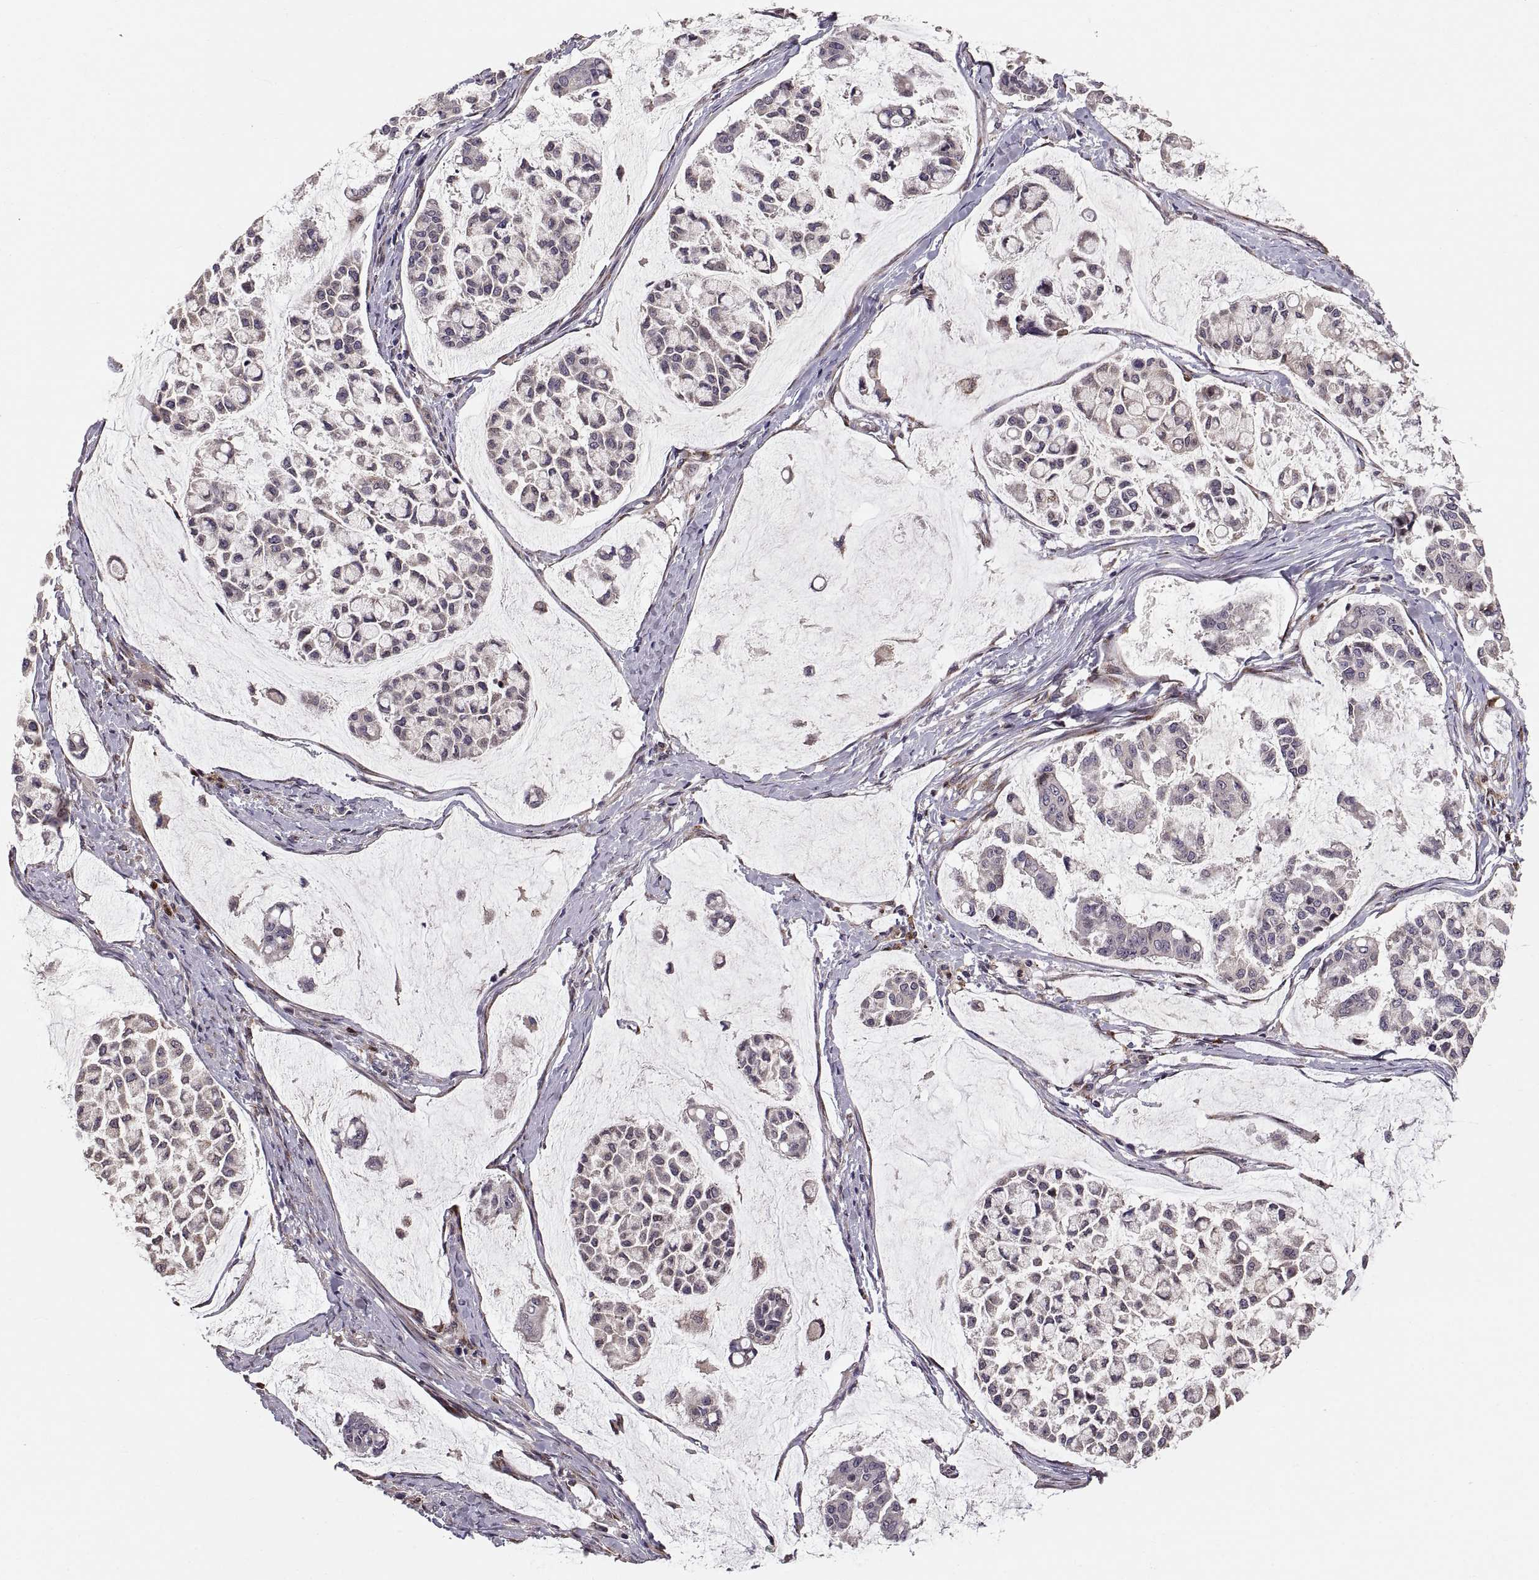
{"staining": {"intensity": "negative", "quantity": "none", "location": "none"}, "tissue": "stomach cancer", "cell_type": "Tumor cells", "image_type": "cancer", "snomed": [{"axis": "morphology", "description": "Adenocarcinoma, NOS"}, {"axis": "topography", "description": "Stomach"}], "caption": "High magnification brightfield microscopy of adenocarcinoma (stomach) stained with DAB (3,3'-diaminobenzidine) (brown) and counterstained with hematoxylin (blue): tumor cells show no significant staining. (Brightfield microscopy of DAB (3,3'-diaminobenzidine) IHC at high magnification).", "gene": "TESC", "patient": {"sex": "male", "age": 82}}